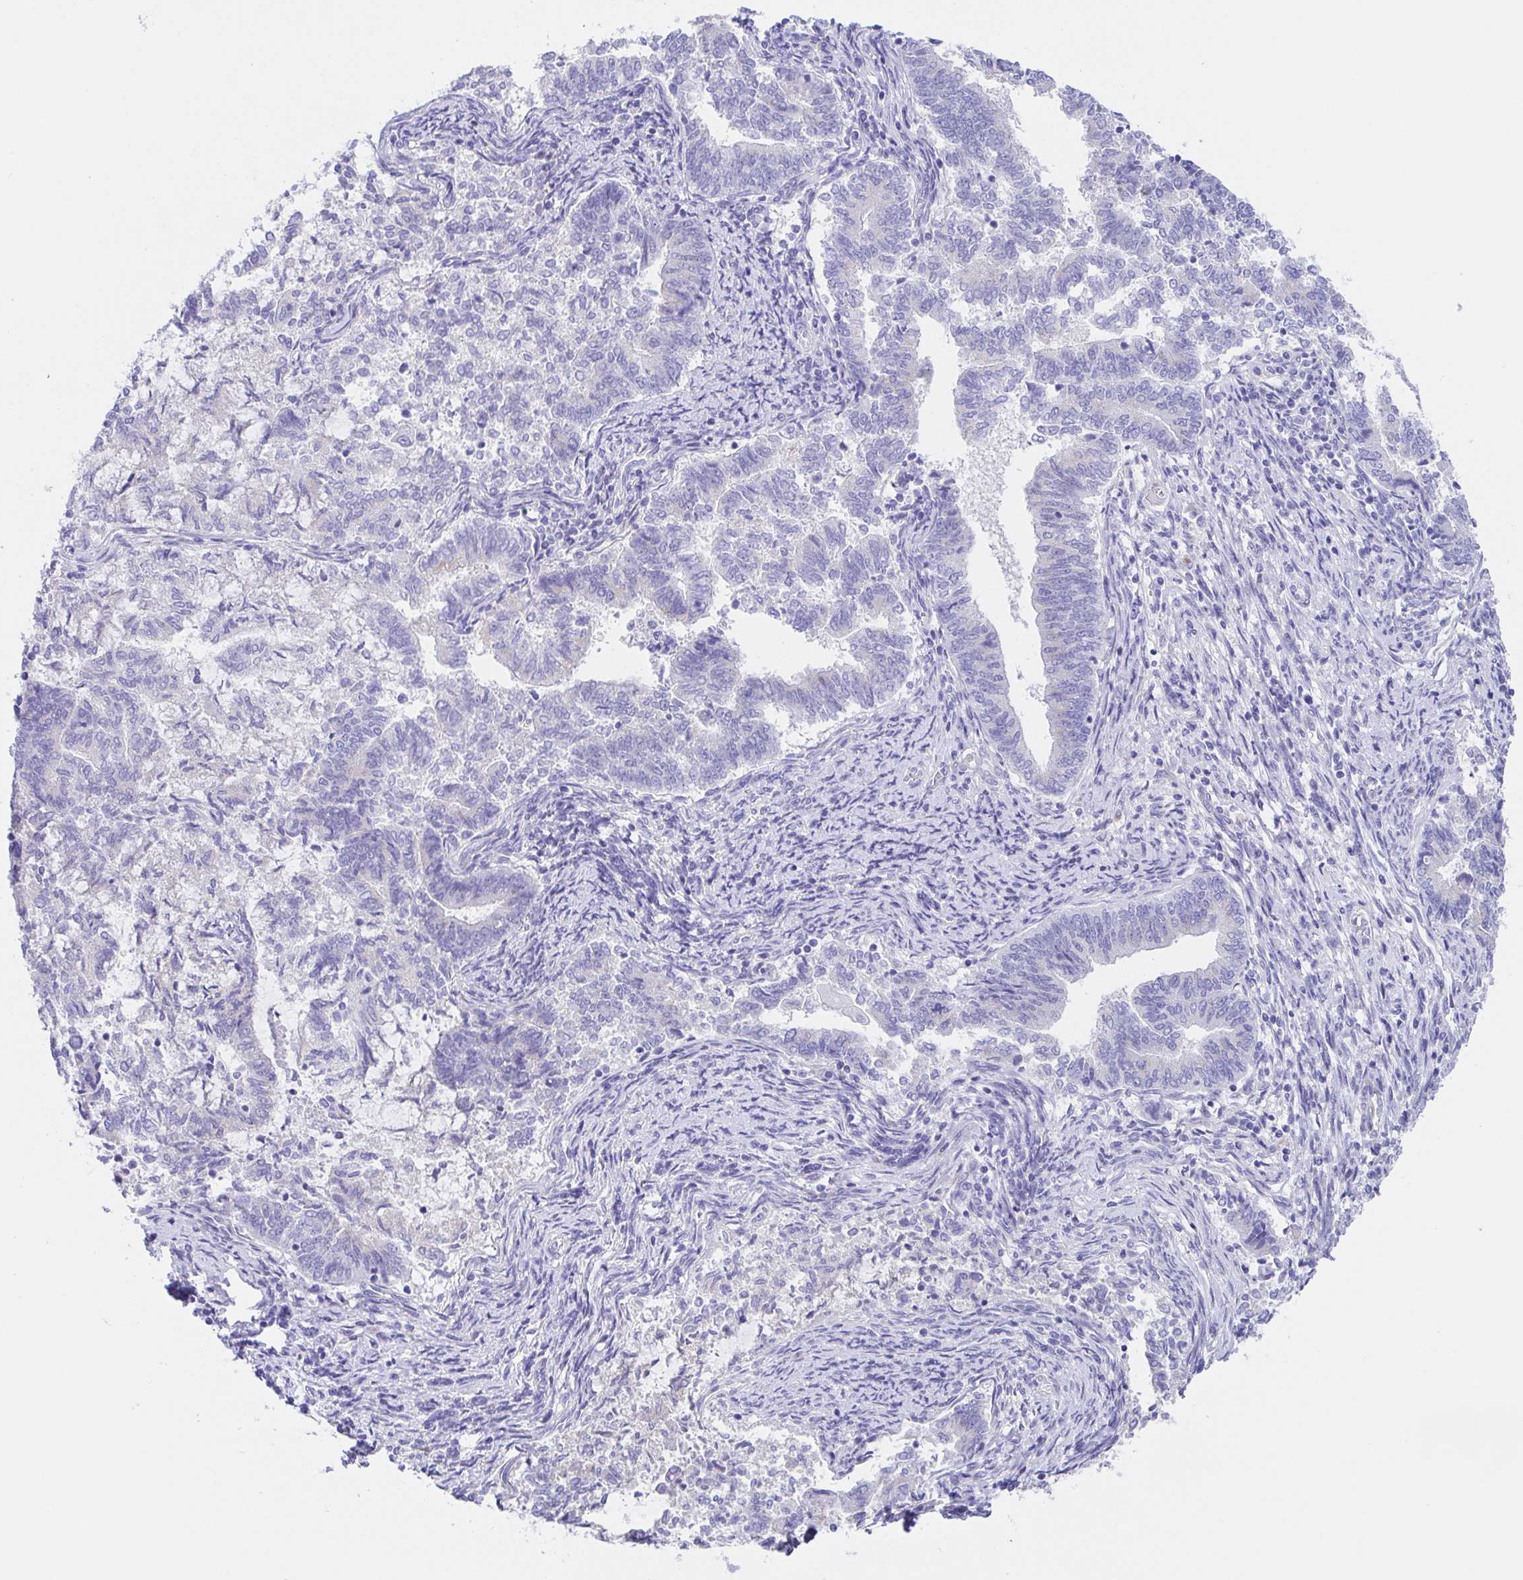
{"staining": {"intensity": "negative", "quantity": "none", "location": "none"}, "tissue": "endometrial cancer", "cell_type": "Tumor cells", "image_type": "cancer", "snomed": [{"axis": "morphology", "description": "Adenocarcinoma, NOS"}, {"axis": "topography", "description": "Endometrium"}], "caption": "Histopathology image shows no protein staining in tumor cells of endometrial cancer tissue.", "gene": "SCG3", "patient": {"sex": "female", "age": 65}}